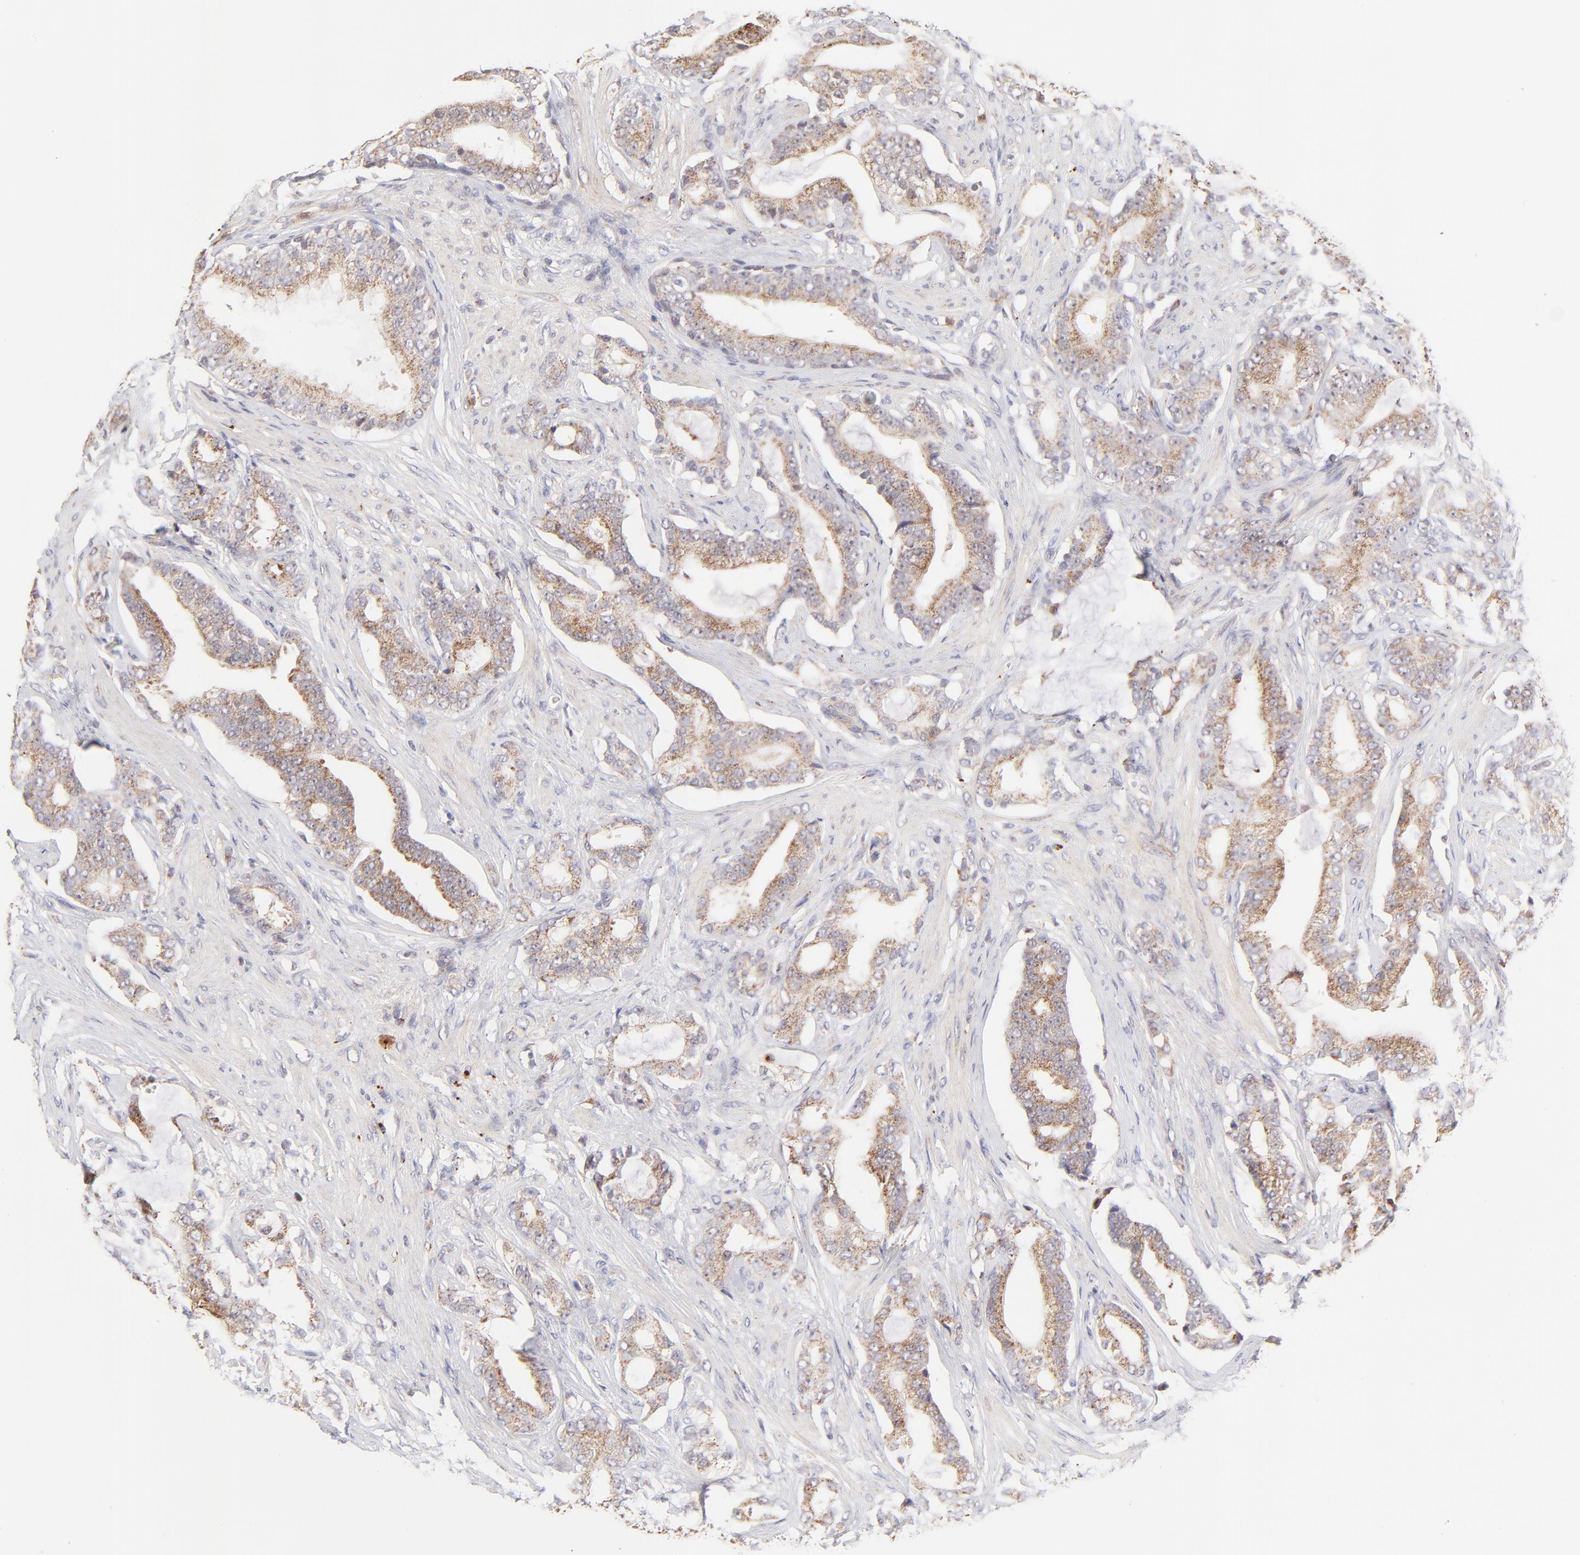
{"staining": {"intensity": "weak", "quantity": ">75%", "location": "cytoplasmic/membranous"}, "tissue": "prostate cancer", "cell_type": "Tumor cells", "image_type": "cancer", "snomed": [{"axis": "morphology", "description": "Adenocarcinoma, Low grade"}, {"axis": "topography", "description": "Prostate"}], "caption": "There is low levels of weak cytoplasmic/membranous expression in tumor cells of low-grade adenocarcinoma (prostate), as demonstrated by immunohistochemical staining (brown color).", "gene": "MAP2K7", "patient": {"sex": "male", "age": 58}}